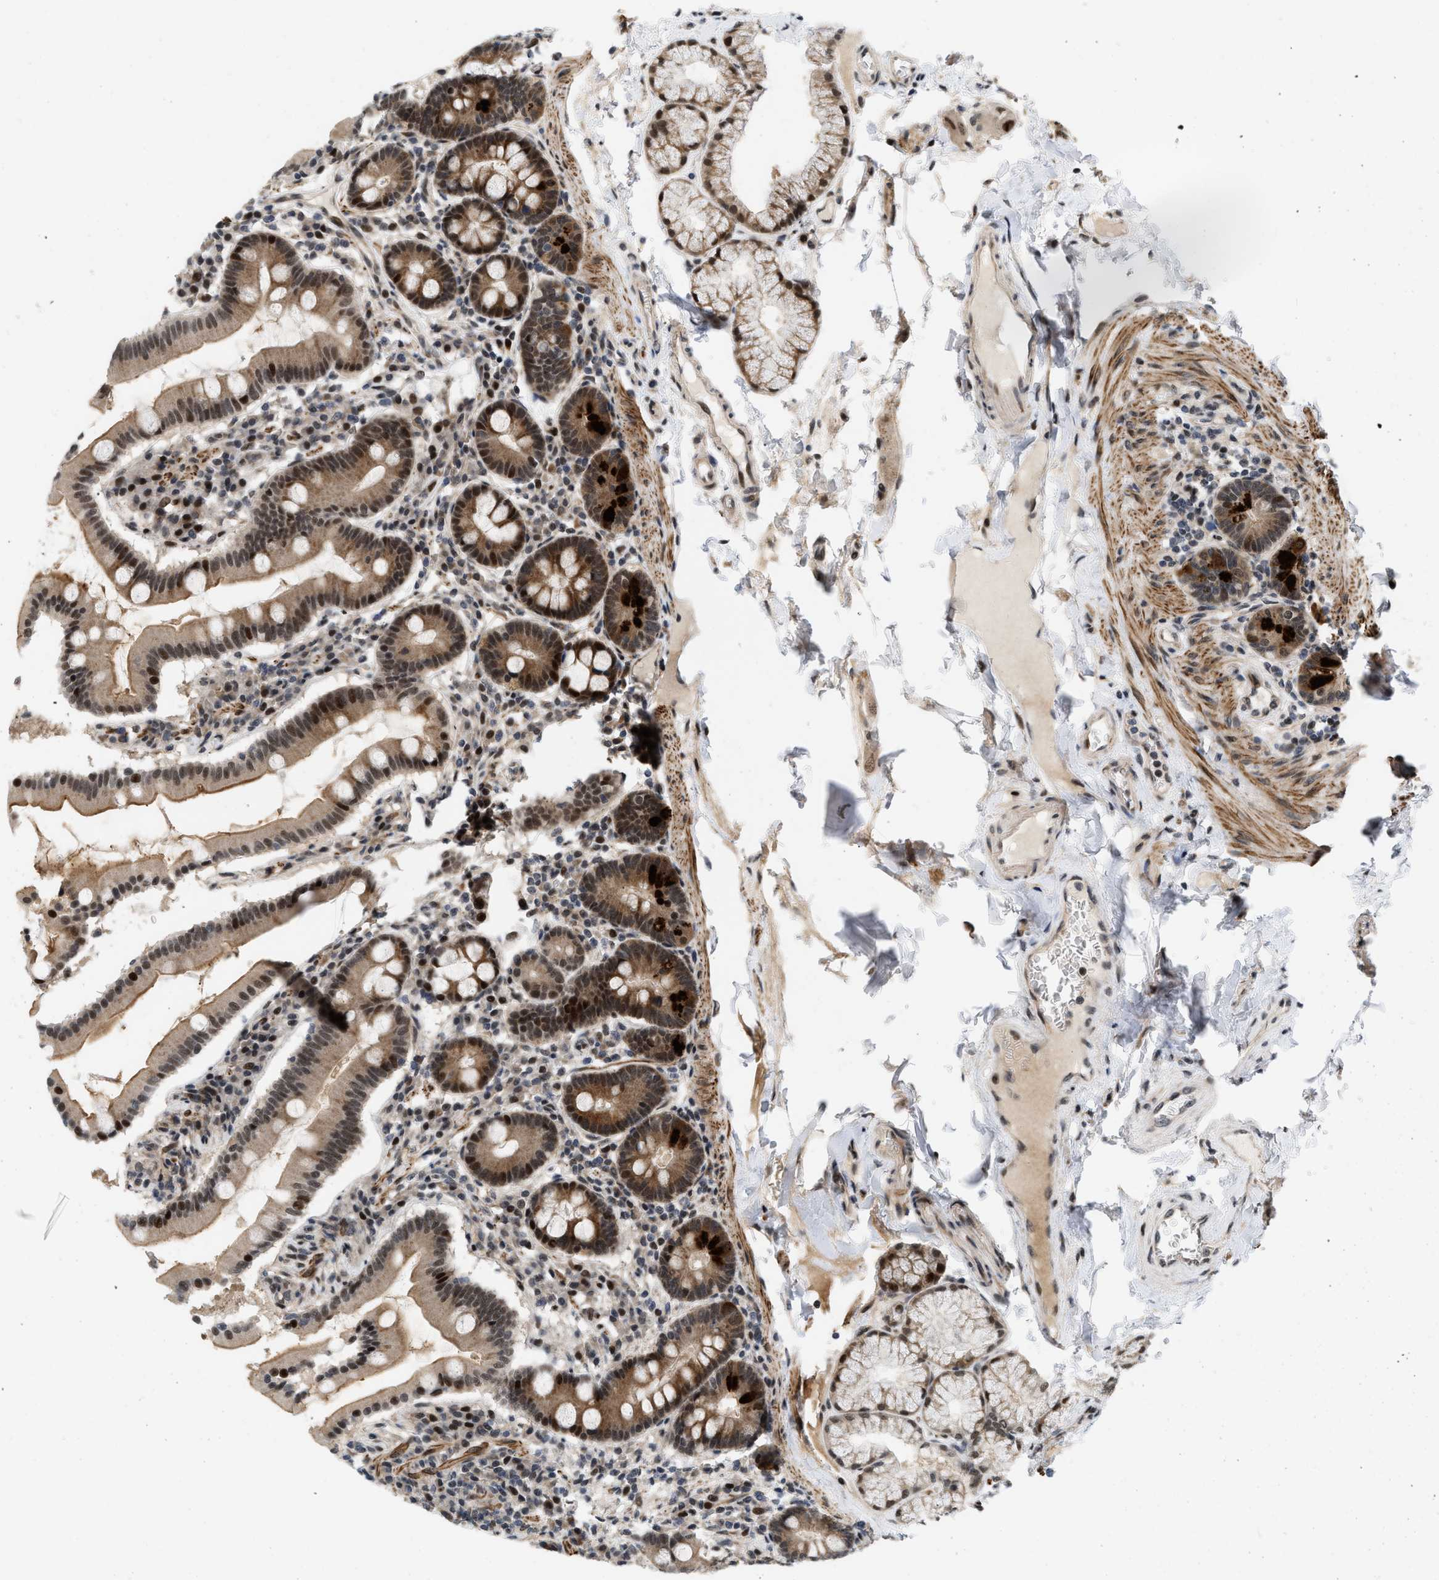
{"staining": {"intensity": "strong", "quantity": ">75%", "location": "cytoplasmic/membranous,nuclear"}, "tissue": "duodenum", "cell_type": "Glandular cells", "image_type": "normal", "snomed": [{"axis": "morphology", "description": "Normal tissue, NOS"}, {"axis": "topography", "description": "Duodenum"}], "caption": "The image shows staining of benign duodenum, revealing strong cytoplasmic/membranous,nuclear protein staining (brown color) within glandular cells. The protein of interest is stained brown, and the nuclei are stained in blue (DAB (3,3'-diaminobenzidine) IHC with brightfield microscopy, high magnification).", "gene": "ANKRD11", "patient": {"sex": "male", "age": 50}}